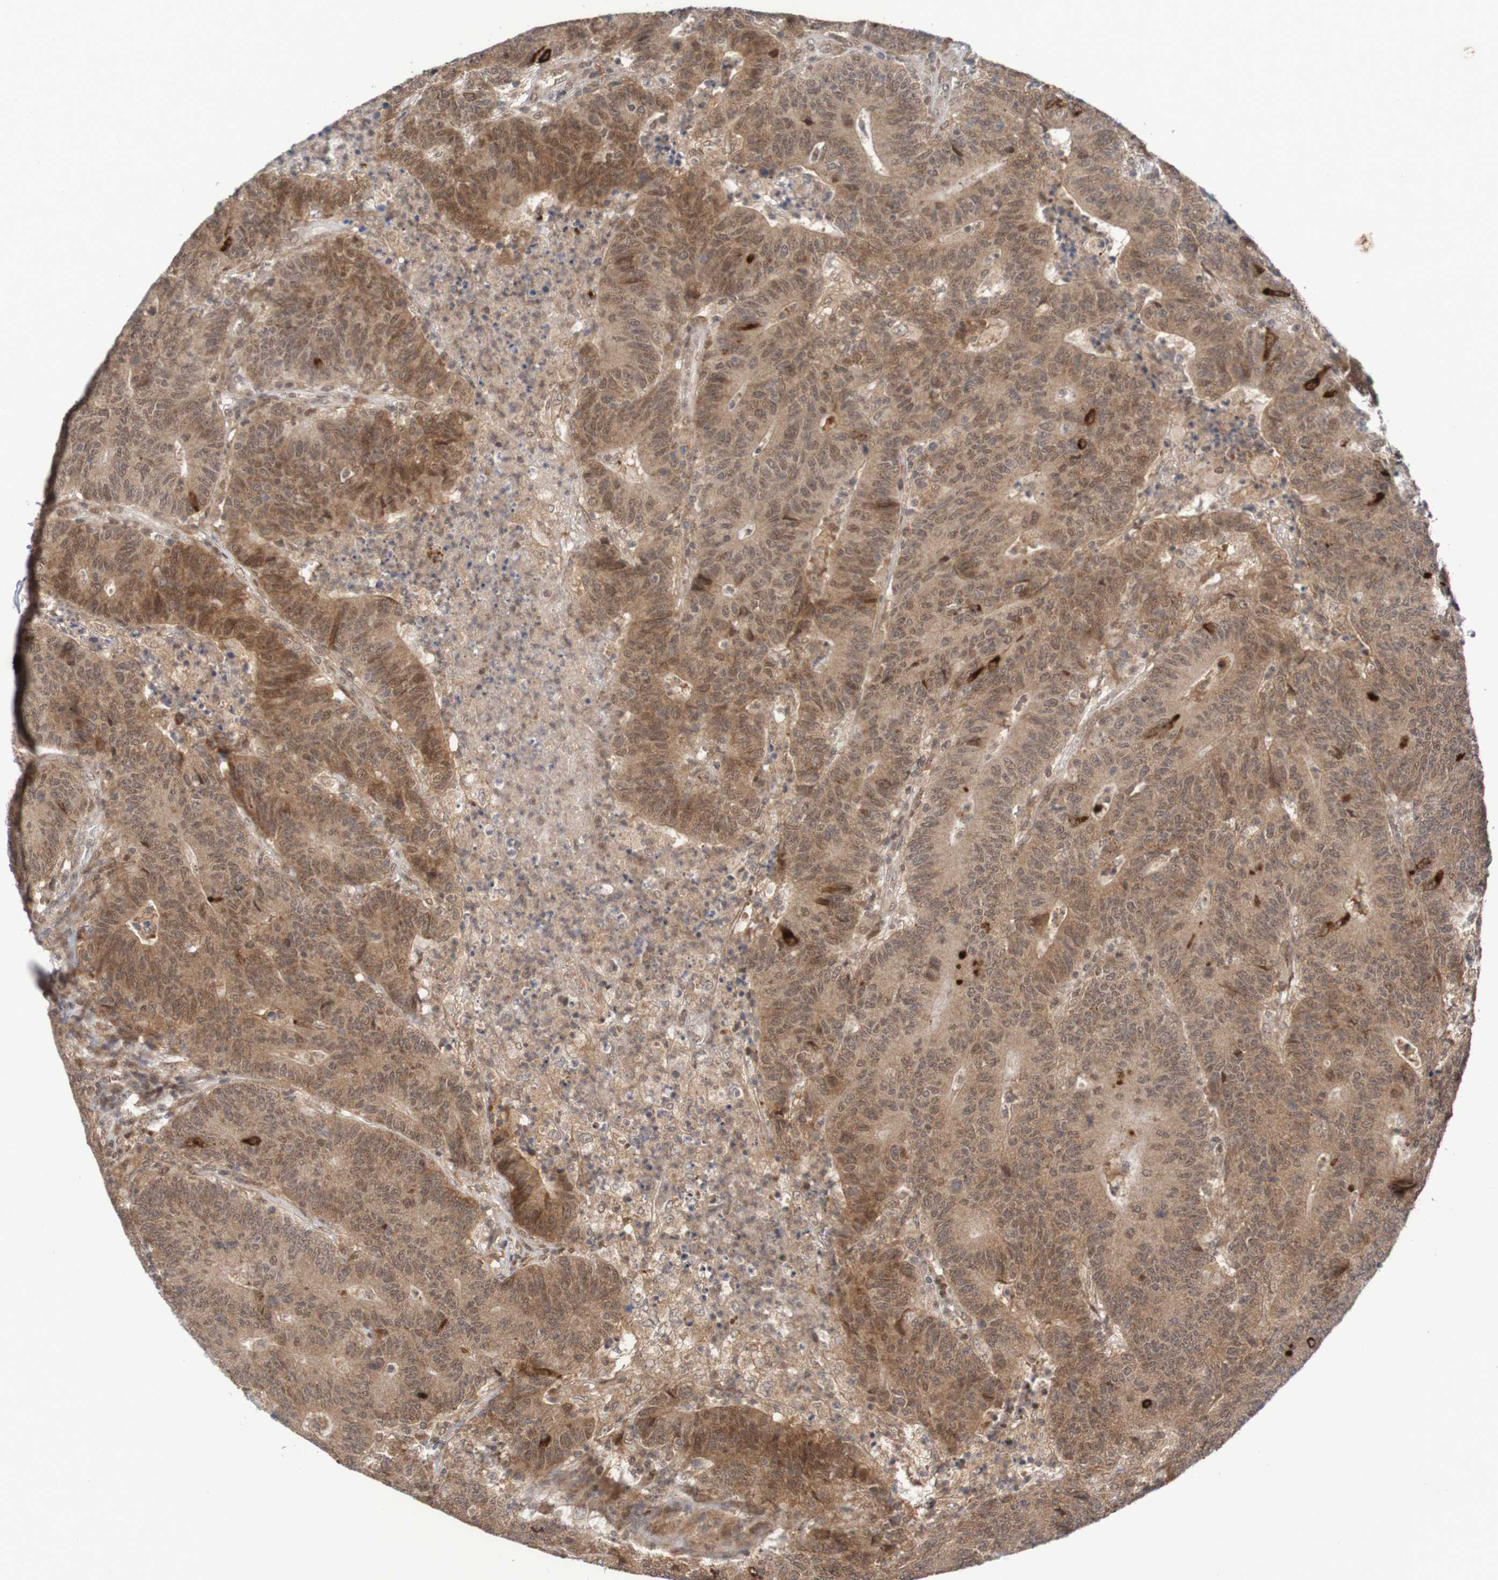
{"staining": {"intensity": "moderate", "quantity": ">75%", "location": "cytoplasmic/membranous"}, "tissue": "colorectal cancer", "cell_type": "Tumor cells", "image_type": "cancer", "snomed": [{"axis": "morphology", "description": "Normal tissue, NOS"}, {"axis": "morphology", "description": "Adenocarcinoma, NOS"}, {"axis": "topography", "description": "Colon"}], "caption": "Tumor cells show moderate cytoplasmic/membranous expression in approximately >75% of cells in colorectal cancer (adenocarcinoma).", "gene": "ITLN1", "patient": {"sex": "female", "age": 75}}